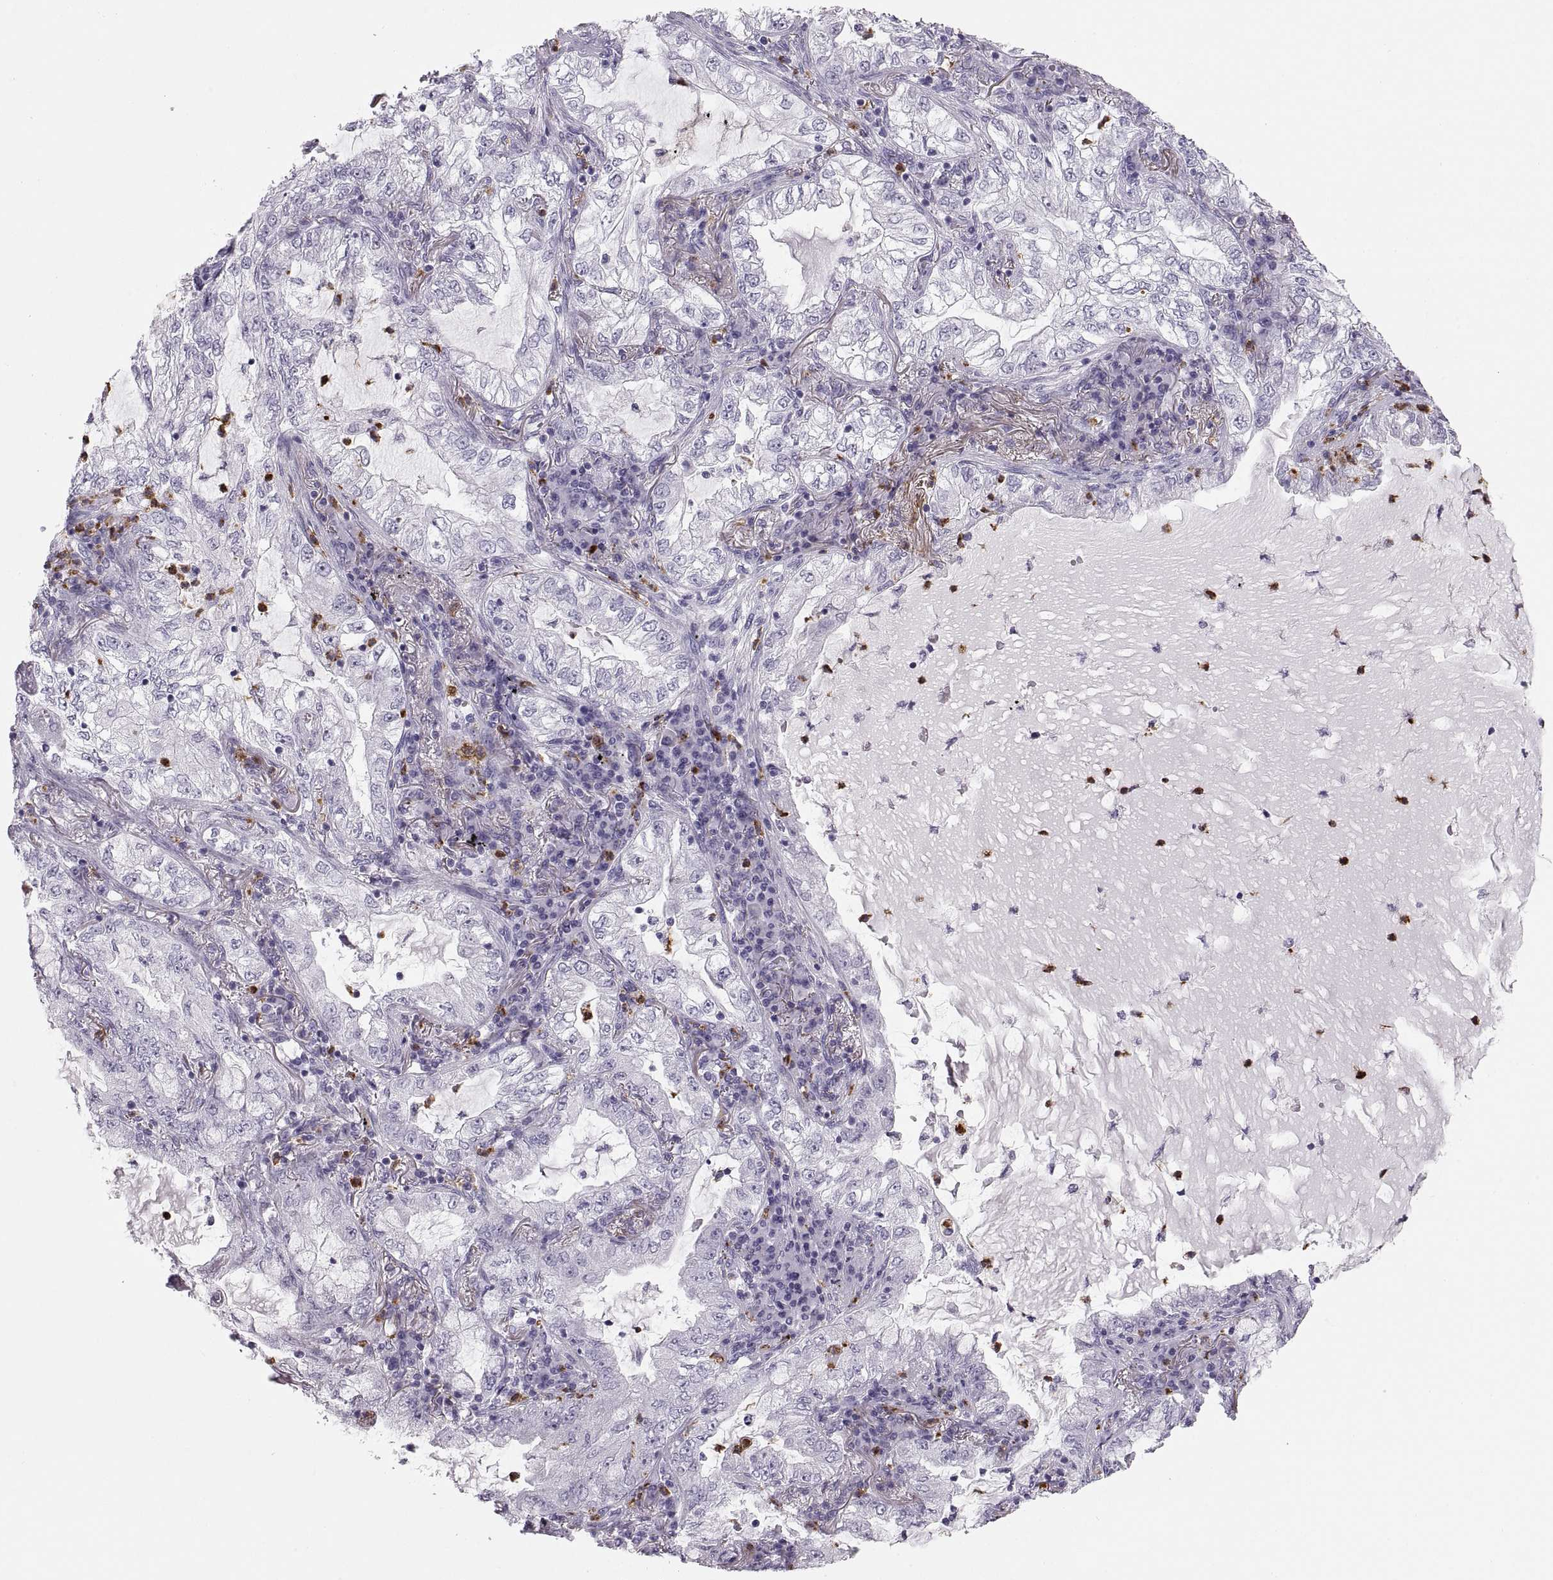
{"staining": {"intensity": "negative", "quantity": "none", "location": "none"}, "tissue": "lung cancer", "cell_type": "Tumor cells", "image_type": "cancer", "snomed": [{"axis": "morphology", "description": "Adenocarcinoma, NOS"}, {"axis": "topography", "description": "Lung"}], "caption": "There is no significant expression in tumor cells of lung cancer.", "gene": "MILR1", "patient": {"sex": "female", "age": 73}}